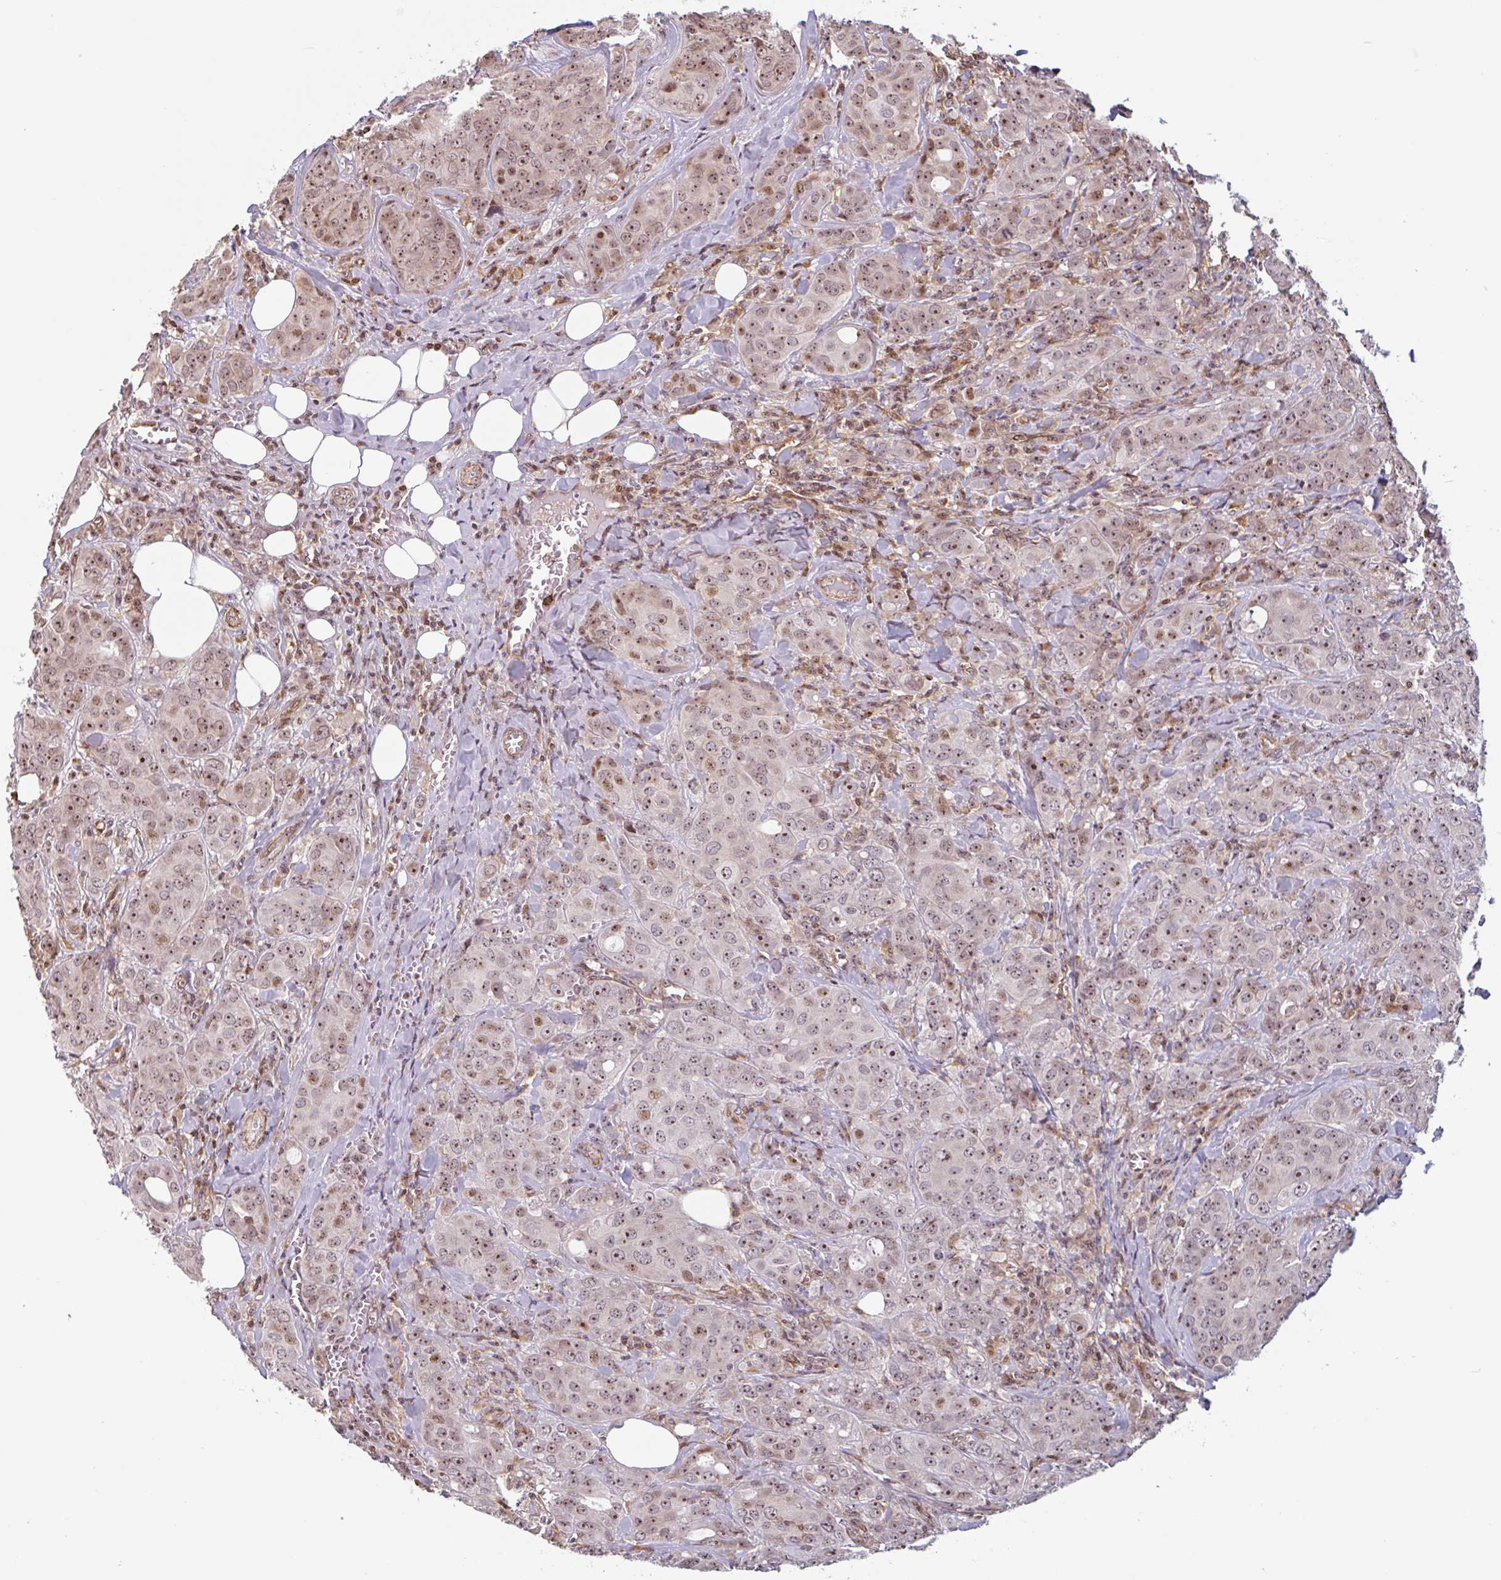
{"staining": {"intensity": "moderate", "quantity": ">75%", "location": "cytoplasmic/membranous,nuclear"}, "tissue": "breast cancer", "cell_type": "Tumor cells", "image_type": "cancer", "snomed": [{"axis": "morphology", "description": "Duct carcinoma"}, {"axis": "topography", "description": "Breast"}], "caption": "Immunohistochemistry histopathology image of human breast cancer (invasive ductal carcinoma) stained for a protein (brown), which reveals medium levels of moderate cytoplasmic/membranous and nuclear staining in approximately >75% of tumor cells.", "gene": "ZNF689", "patient": {"sex": "female", "age": 43}}